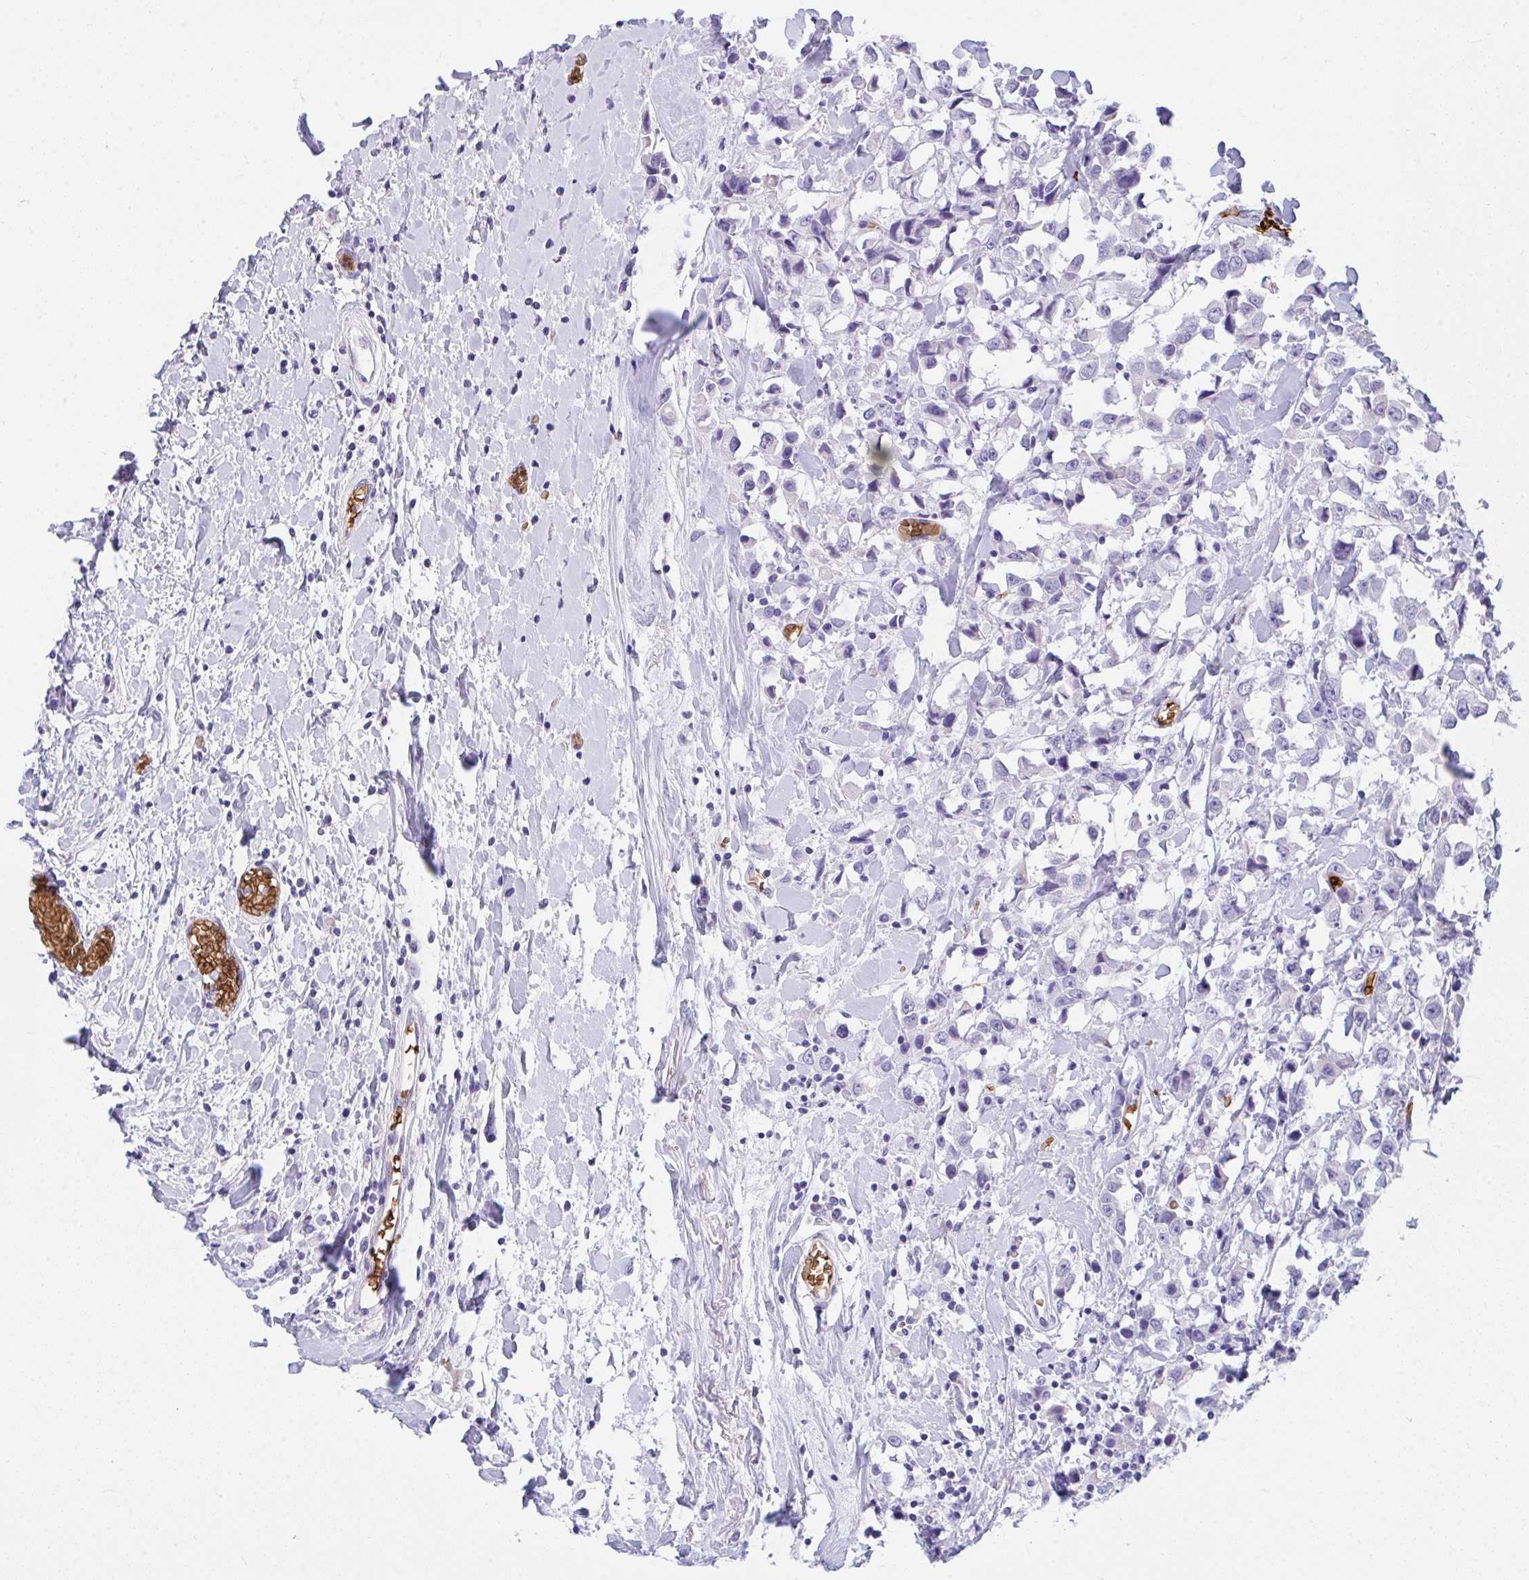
{"staining": {"intensity": "negative", "quantity": "none", "location": "none"}, "tissue": "breast cancer", "cell_type": "Tumor cells", "image_type": "cancer", "snomed": [{"axis": "morphology", "description": "Duct carcinoma"}, {"axis": "topography", "description": "Breast"}], "caption": "Immunohistochemistry image of neoplastic tissue: invasive ductal carcinoma (breast) stained with DAB (3,3'-diaminobenzidine) reveals no significant protein positivity in tumor cells.", "gene": "ANK1", "patient": {"sex": "female", "age": 61}}